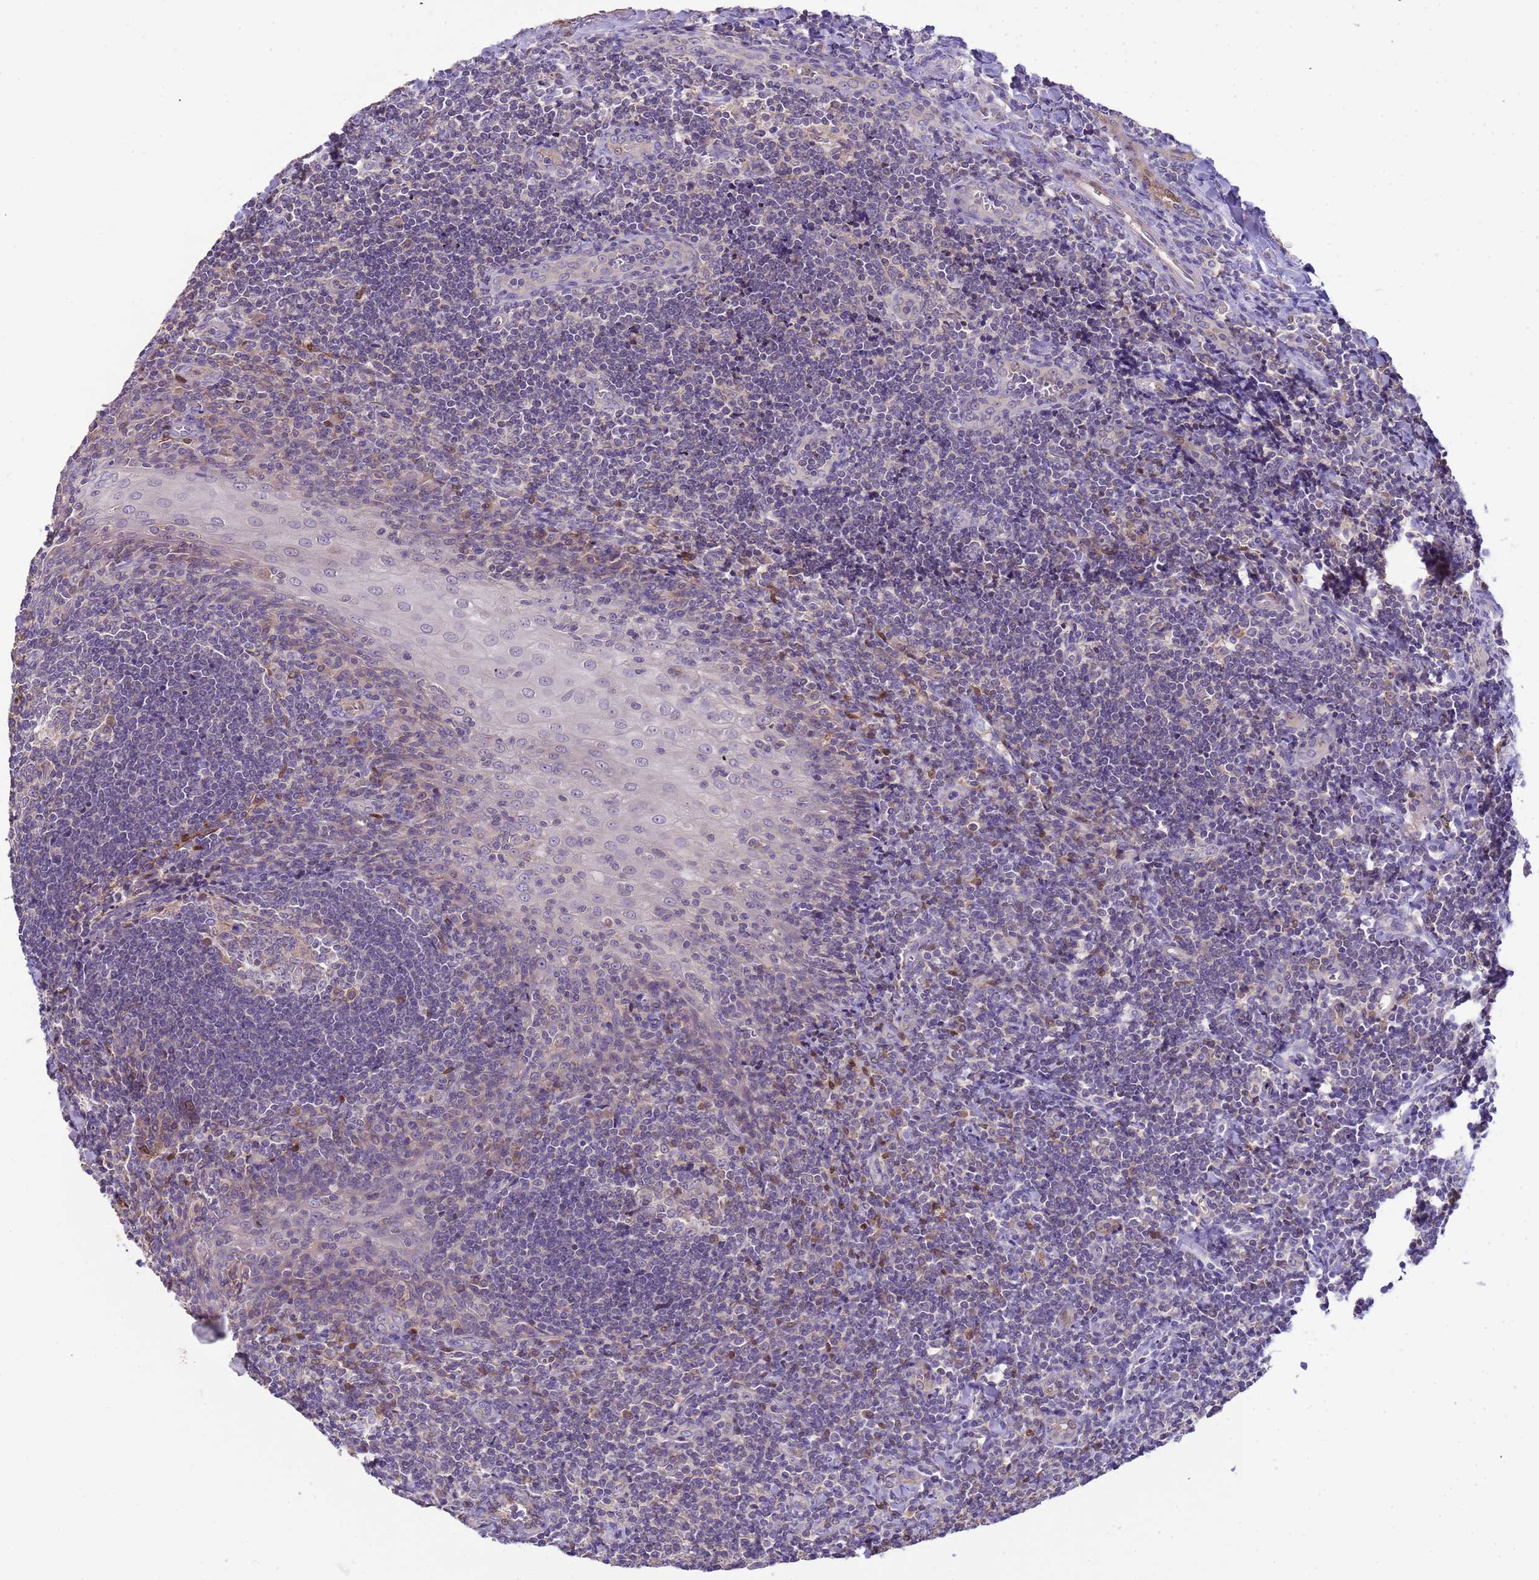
{"staining": {"intensity": "negative", "quantity": "none", "location": "none"}, "tissue": "tonsil", "cell_type": "Germinal center cells", "image_type": "normal", "snomed": [{"axis": "morphology", "description": "Normal tissue, NOS"}, {"axis": "topography", "description": "Tonsil"}], "caption": "This is an immunohistochemistry photomicrograph of benign human tonsil. There is no expression in germinal center cells.", "gene": "PLCXD3", "patient": {"sex": "male", "age": 27}}